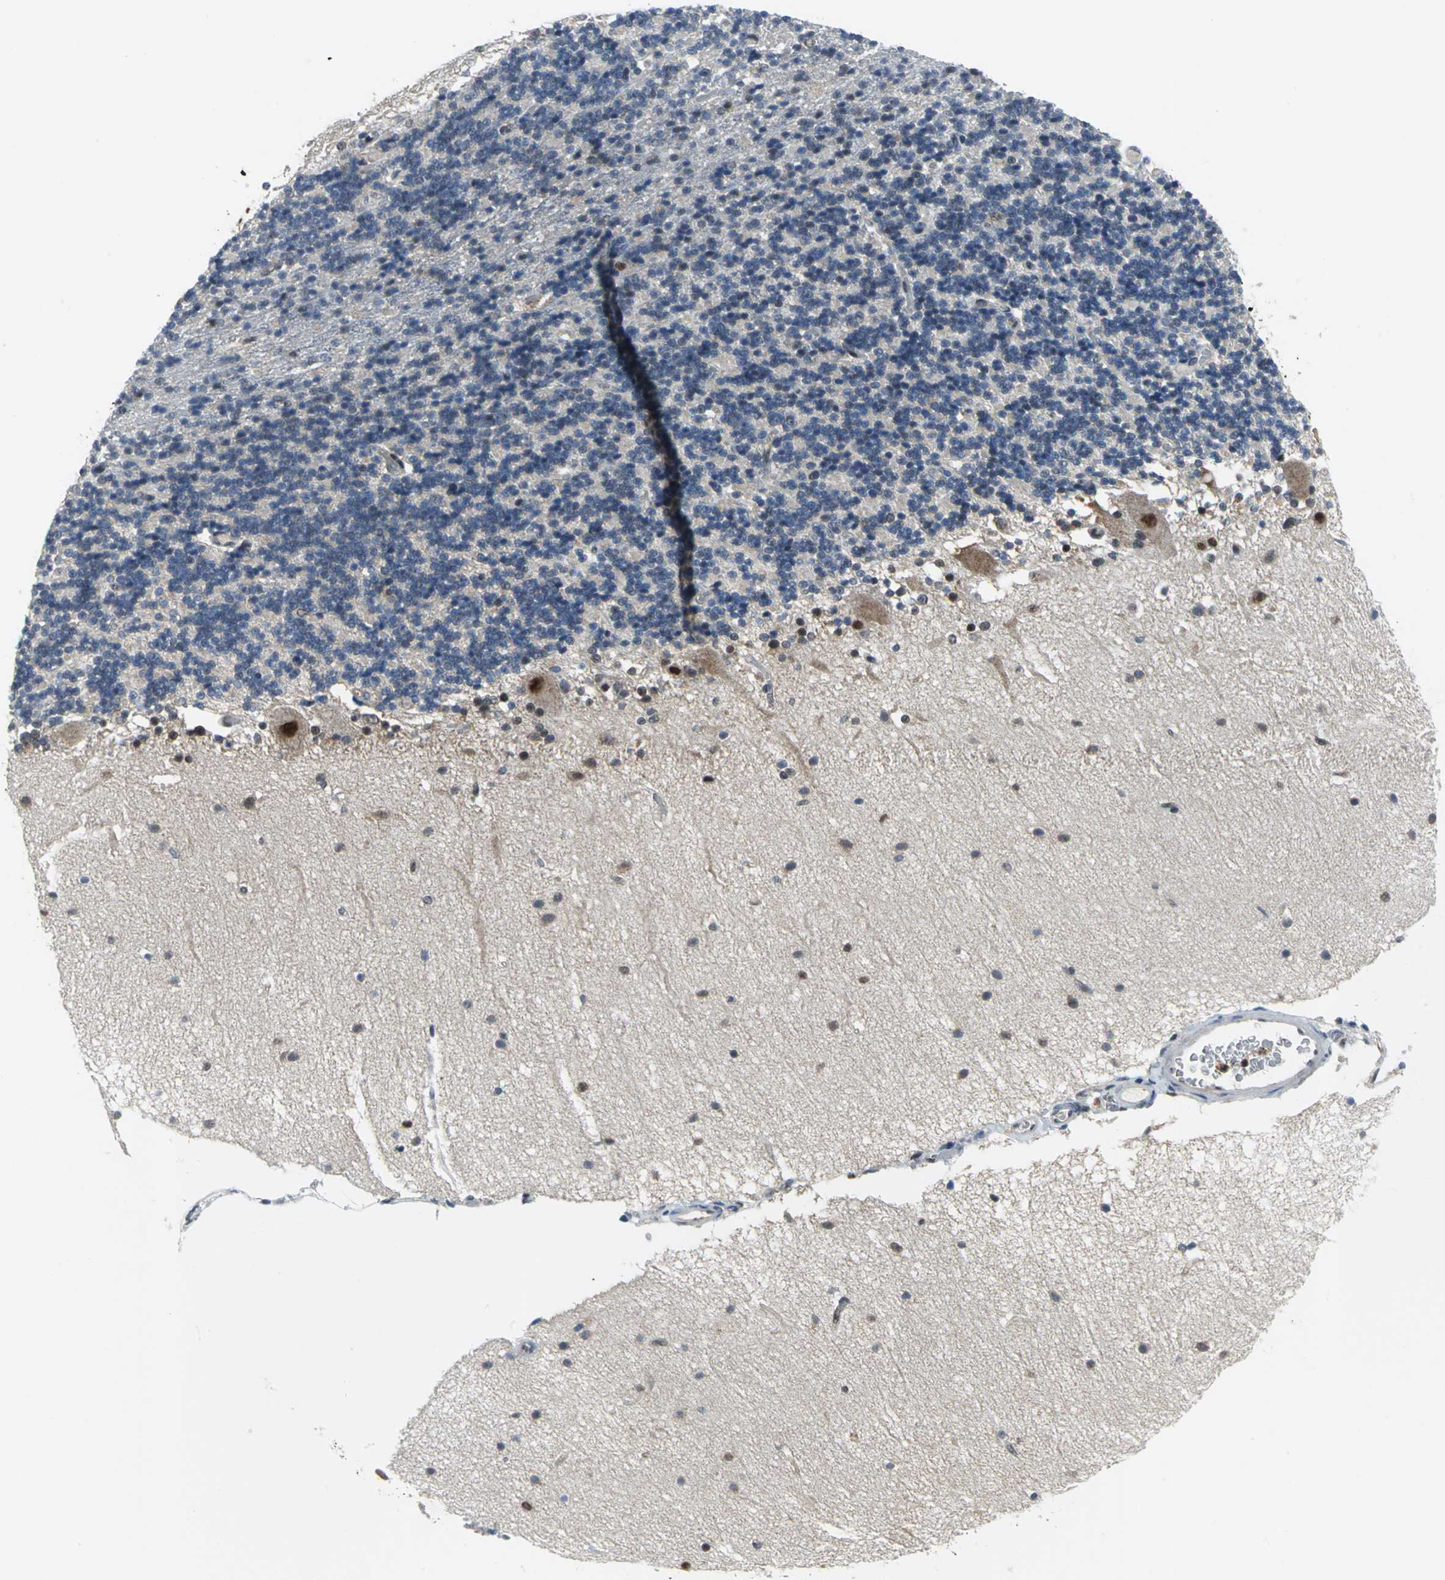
{"staining": {"intensity": "weak", "quantity": "<25%", "location": "nuclear"}, "tissue": "cerebellum", "cell_type": "Cells in granular layer", "image_type": "normal", "snomed": [{"axis": "morphology", "description": "Normal tissue, NOS"}, {"axis": "topography", "description": "Cerebellum"}], "caption": "Cerebellum stained for a protein using immunohistochemistry (IHC) demonstrates no positivity cells in granular layer.", "gene": "PSMA4", "patient": {"sex": "female", "age": 54}}